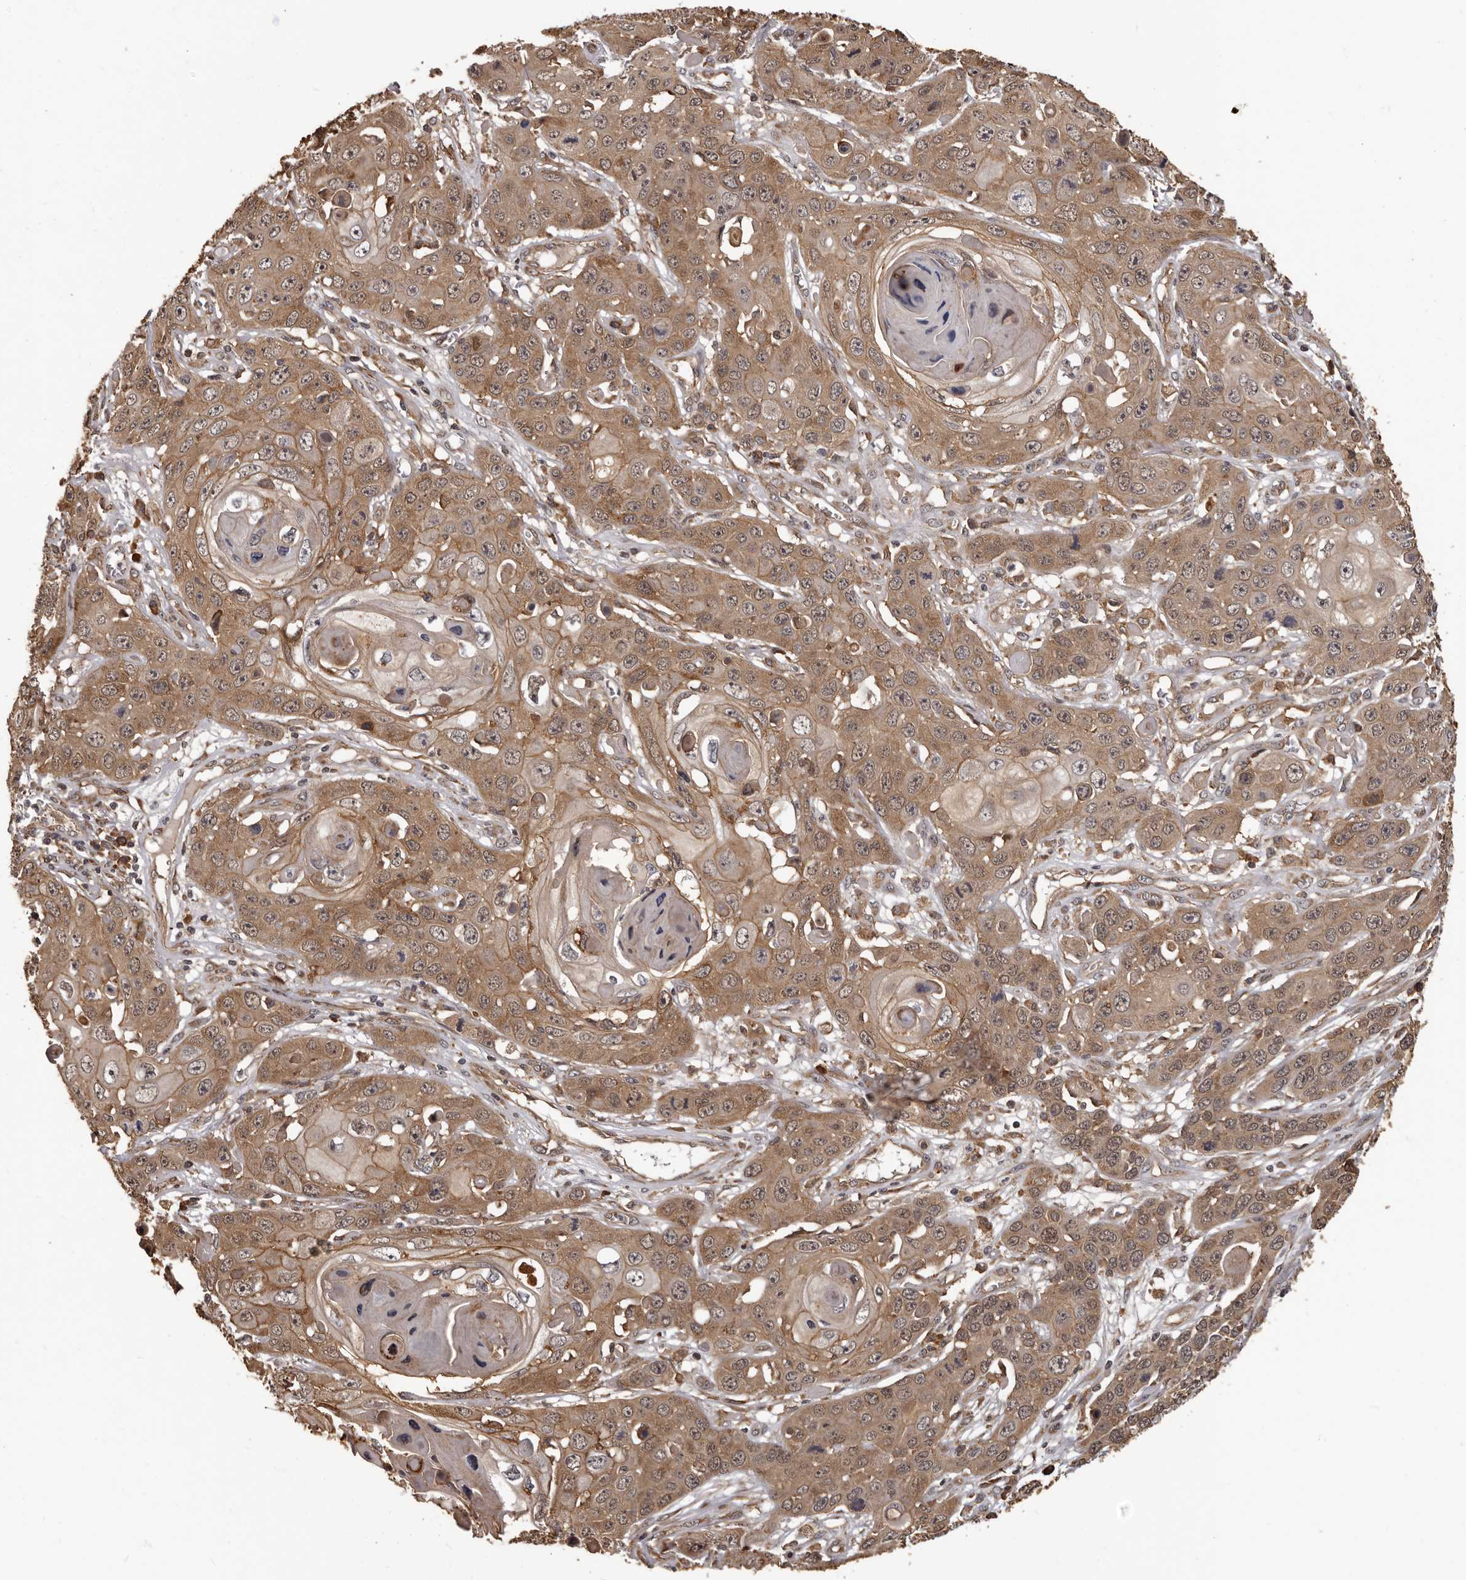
{"staining": {"intensity": "moderate", "quantity": ">75%", "location": "cytoplasmic/membranous"}, "tissue": "skin cancer", "cell_type": "Tumor cells", "image_type": "cancer", "snomed": [{"axis": "morphology", "description": "Squamous cell carcinoma, NOS"}, {"axis": "topography", "description": "Skin"}], "caption": "There is medium levels of moderate cytoplasmic/membranous positivity in tumor cells of skin squamous cell carcinoma, as demonstrated by immunohistochemical staining (brown color).", "gene": "SLITRK6", "patient": {"sex": "male", "age": 55}}